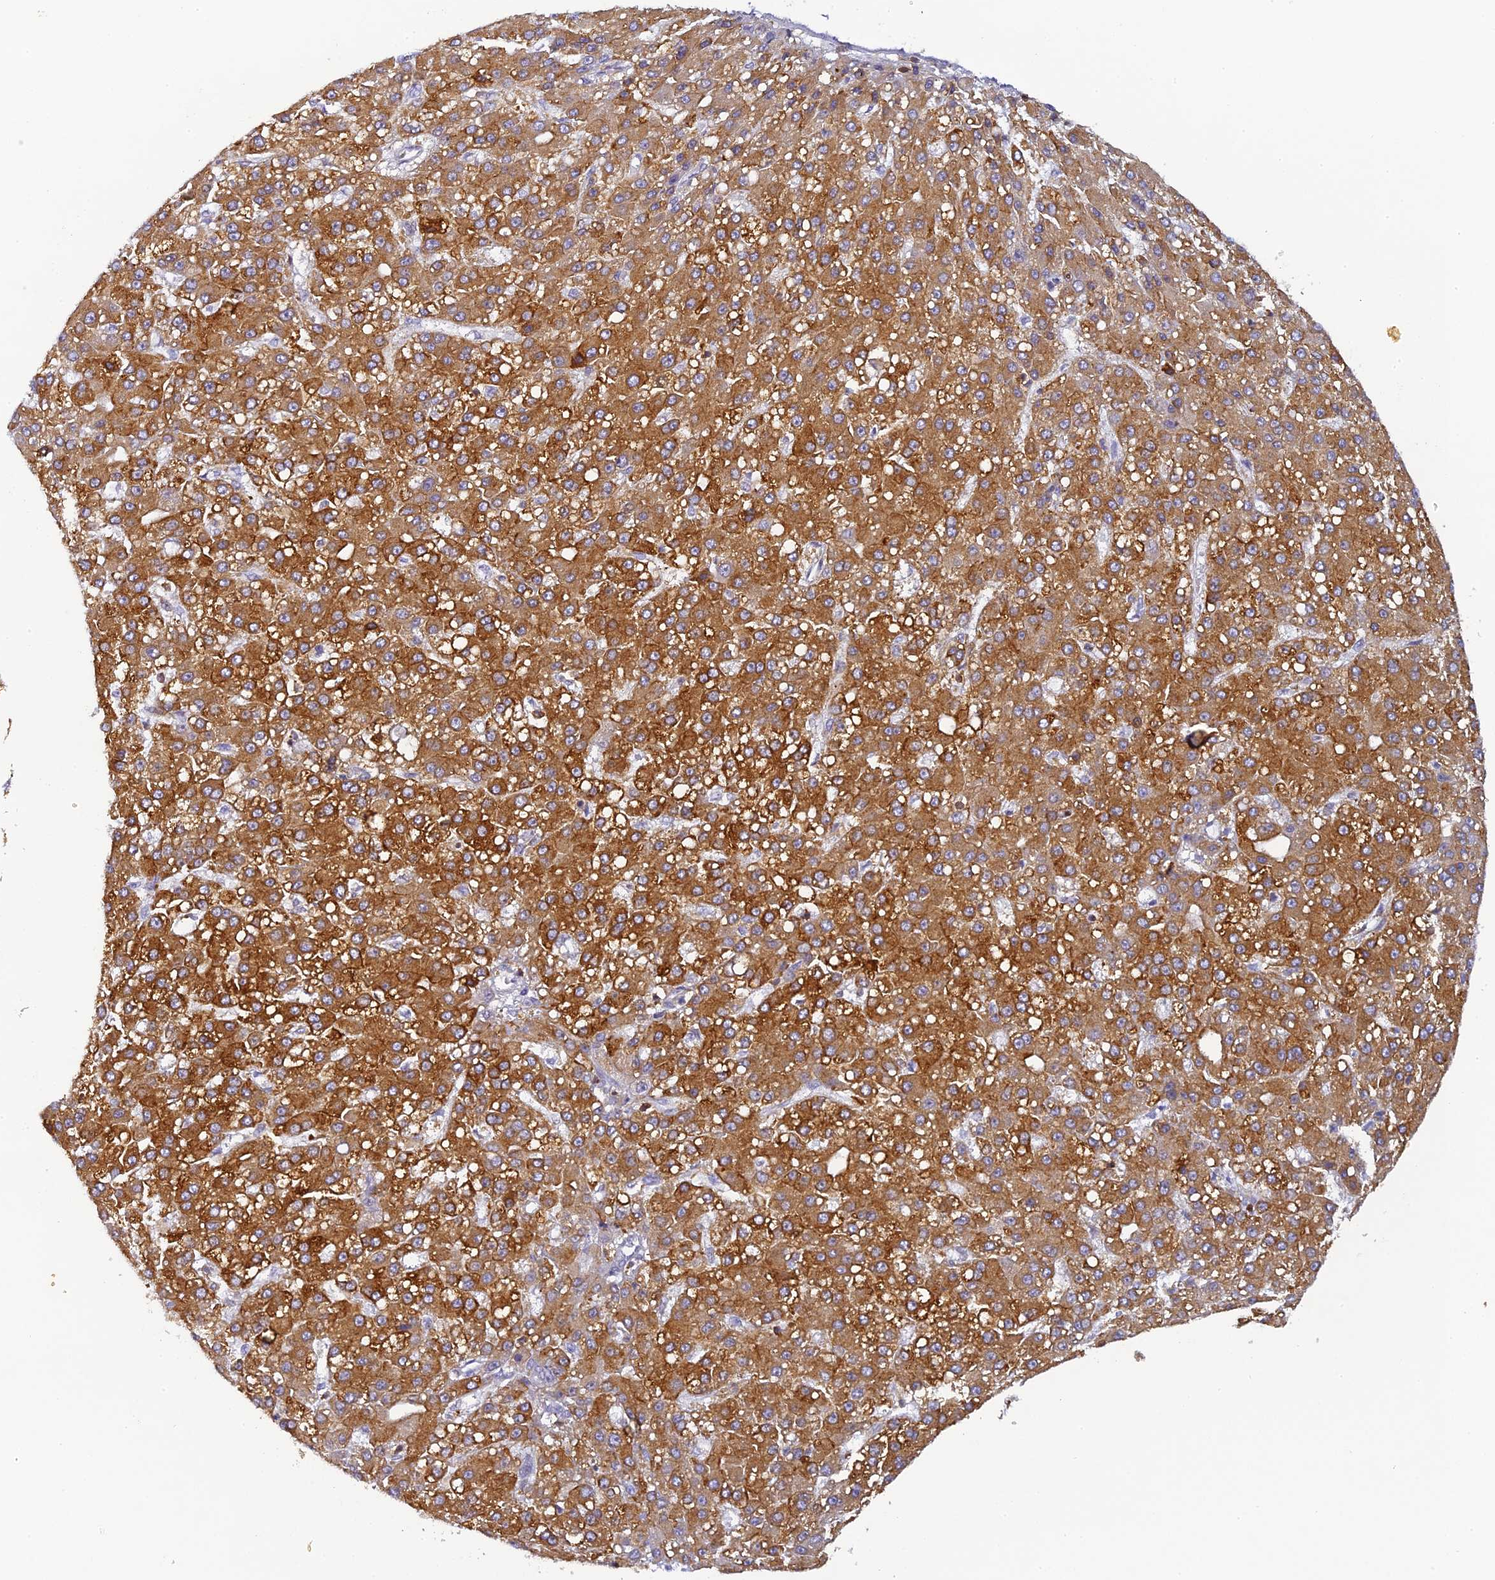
{"staining": {"intensity": "strong", "quantity": ">75%", "location": "cytoplasmic/membranous"}, "tissue": "liver cancer", "cell_type": "Tumor cells", "image_type": "cancer", "snomed": [{"axis": "morphology", "description": "Carcinoma, Hepatocellular, NOS"}, {"axis": "topography", "description": "Liver"}], "caption": "There is high levels of strong cytoplasmic/membranous expression in tumor cells of liver cancer, as demonstrated by immunohistochemical staining (brown color).", "gene": "FYB1", "patient": {"sex": "male", "age": 67}}